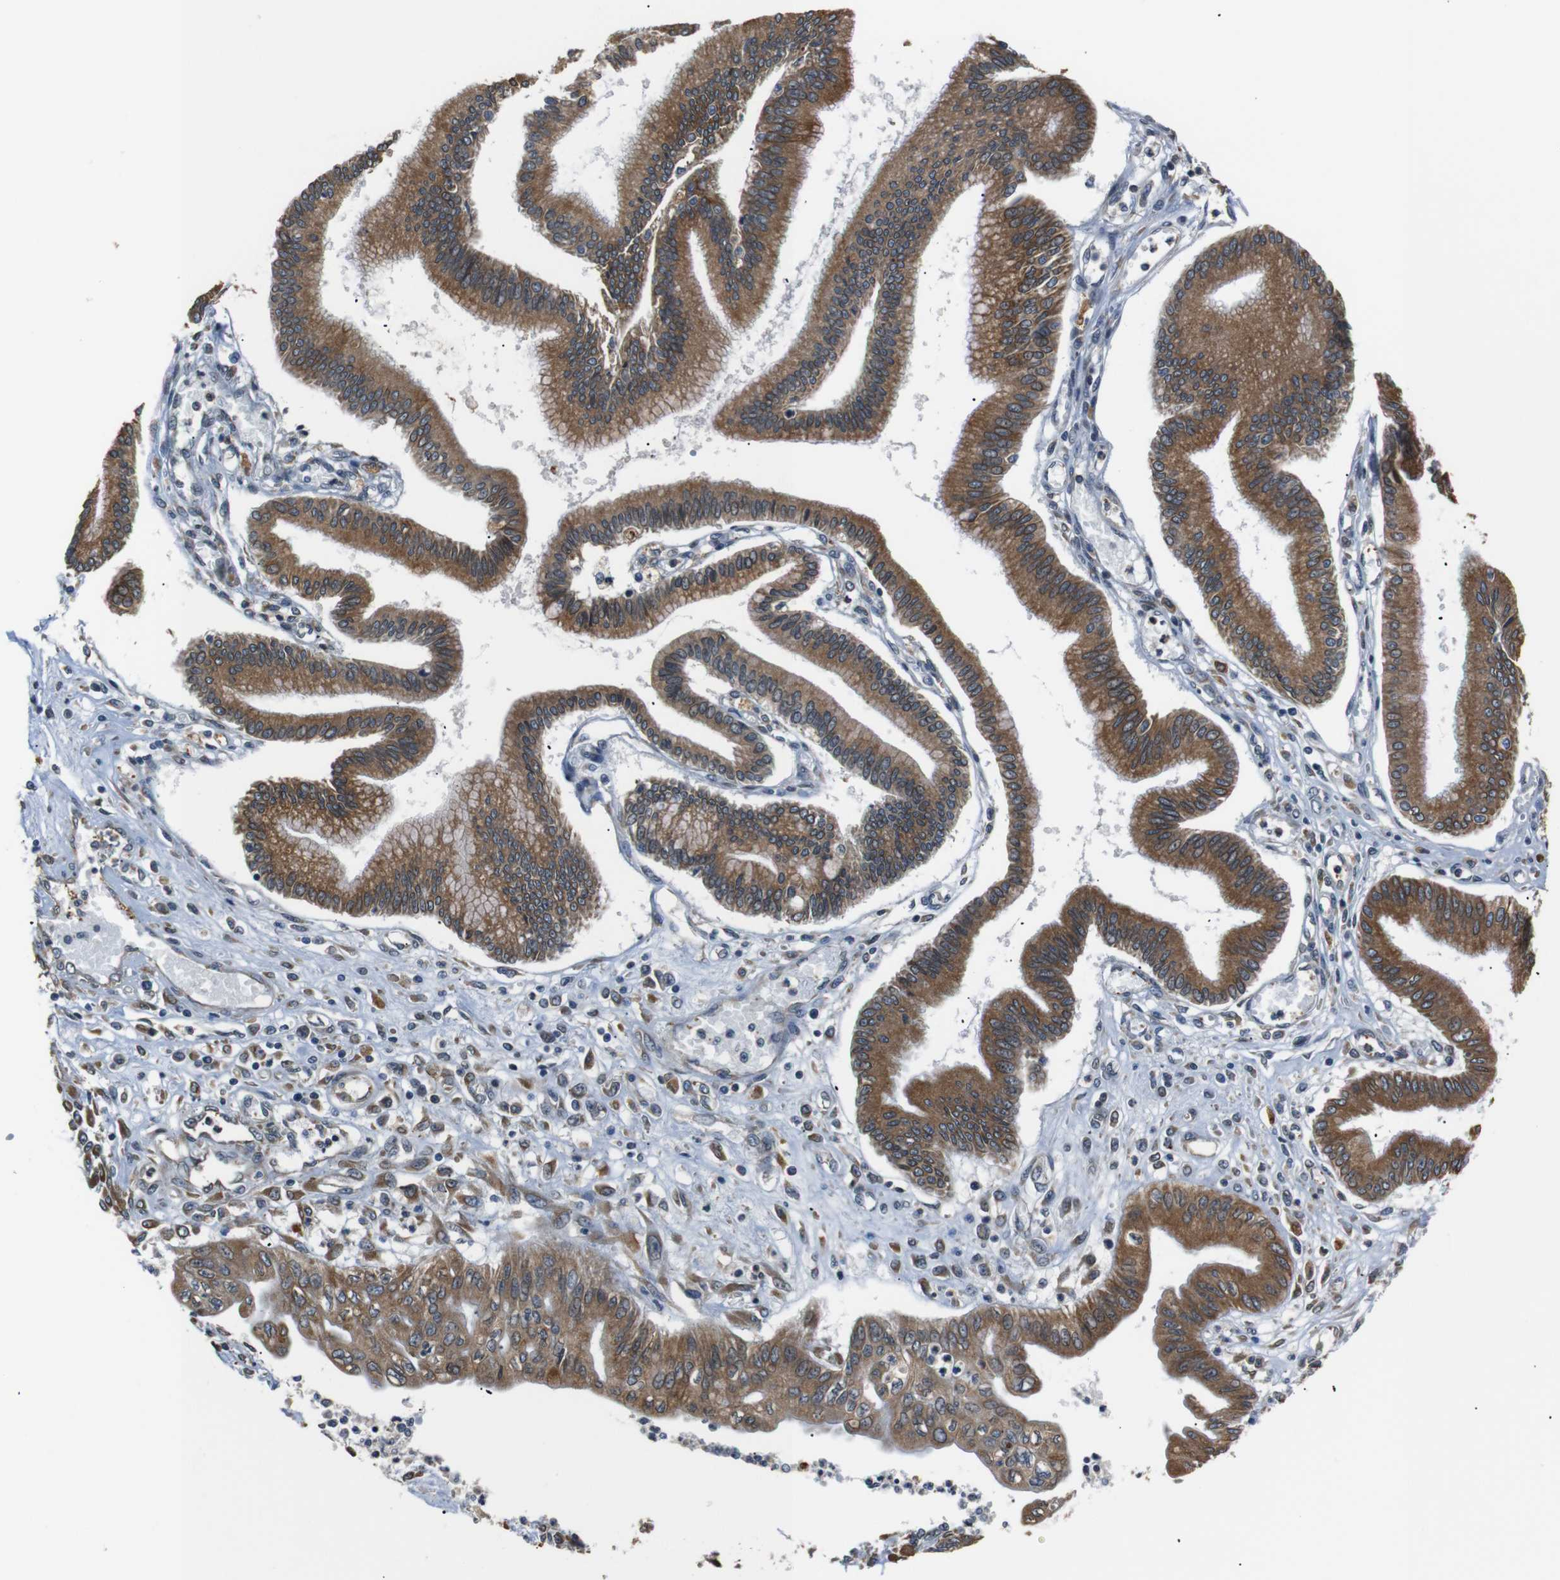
{"staining": {"intensity": "moderate", "quantity": ">75%", "location": "cytoplasmic/membranous"}, "tissue": "pancreatic cancer", "cell_type": "Tumor cells", "image_type": "cancer", "snomed": [{"axis": "morphology", "description": "Adenocarcinoma, NOS"}, {"axis": "topography", "description": "Pancreas"}], "caption": "An image showing moderate cytoplasmic/membranous staining in about >75% of tumor cells in pancreatic adenocarcinoma, as visualized by brown immunohistochemical staining.", "gene": "TMED2", "patient": {"sex": "male", "age": 56}}